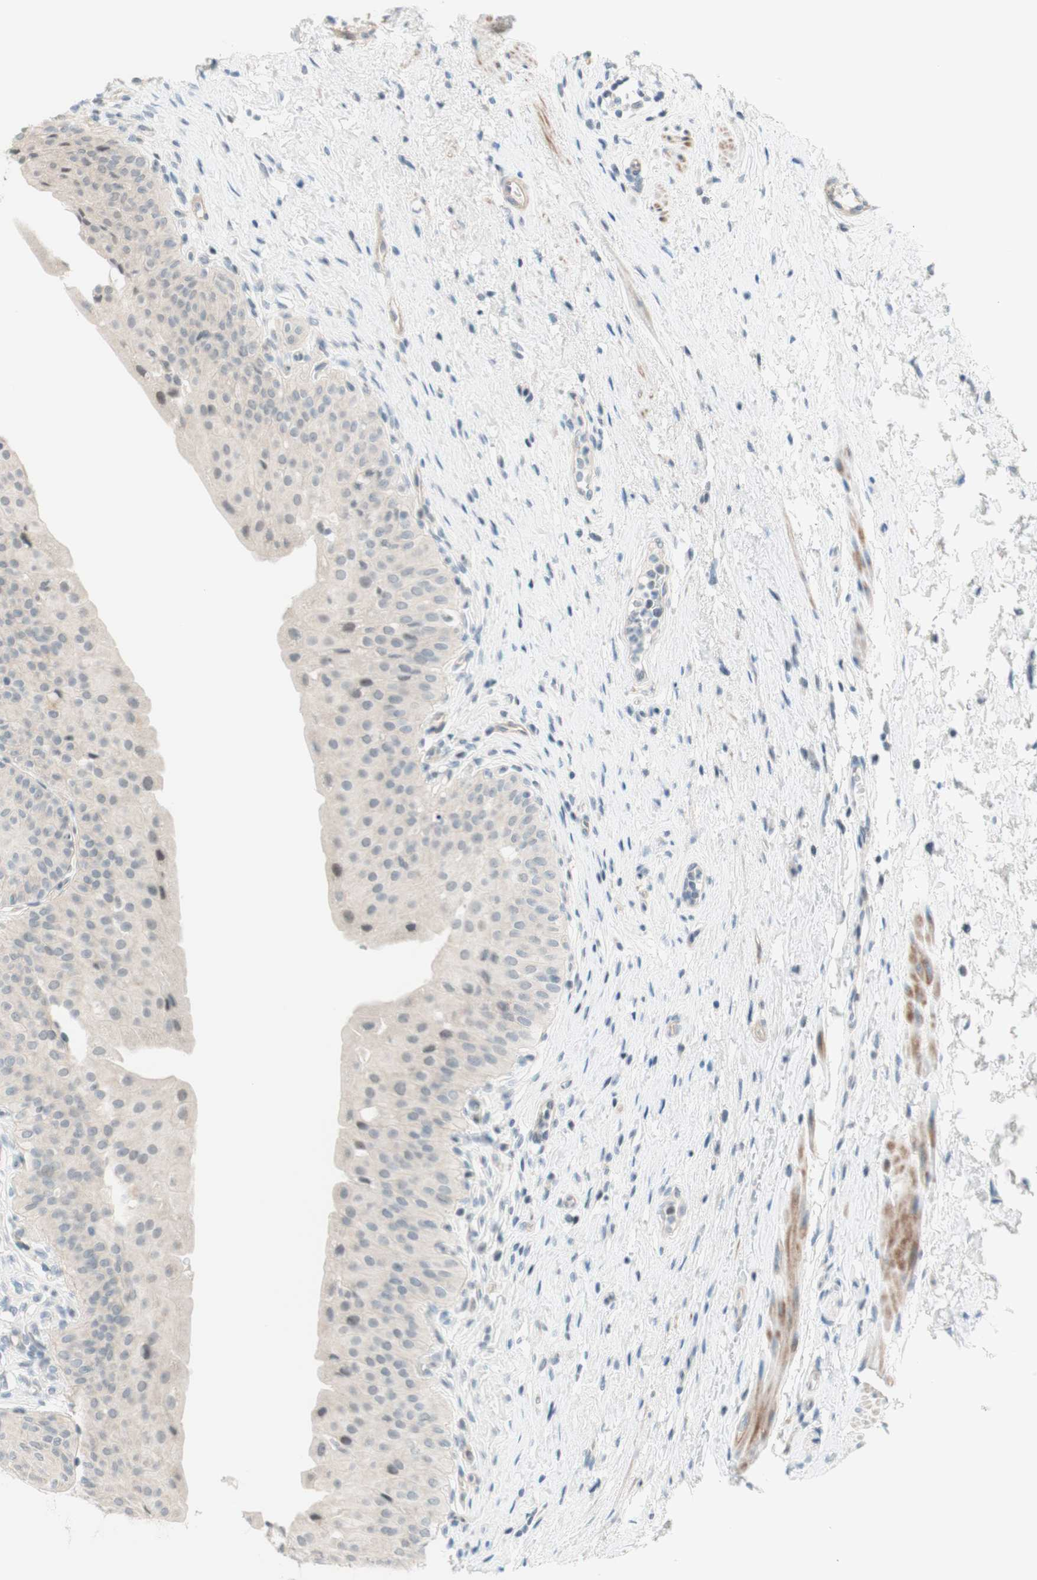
{"staining": {"intensity": "weak", "quantity": "25%-75%", "location": "cytoplasmic/membranous,nuclear"}, "tissue": "urinary bladder", "cell_type": "Urothelial cells", "image_type": "normal", "snomed": [{"axis": "morphology", "description": "Normal tissue, NOS"}, {"axis": "morphology", "description": "Urothelial carcinoma, High grade"}, {"axis": "topography", "description": "Urinary bladder"}], "caption": "Protein staining by IHC exhibits weak cytoplasmic/membranous,nuclear positivity in approximately 25%-75% of urothelial cells in benign urinary bladder.", "gene": "JPH1", "patient": {"sex": "male", "age": 46}}